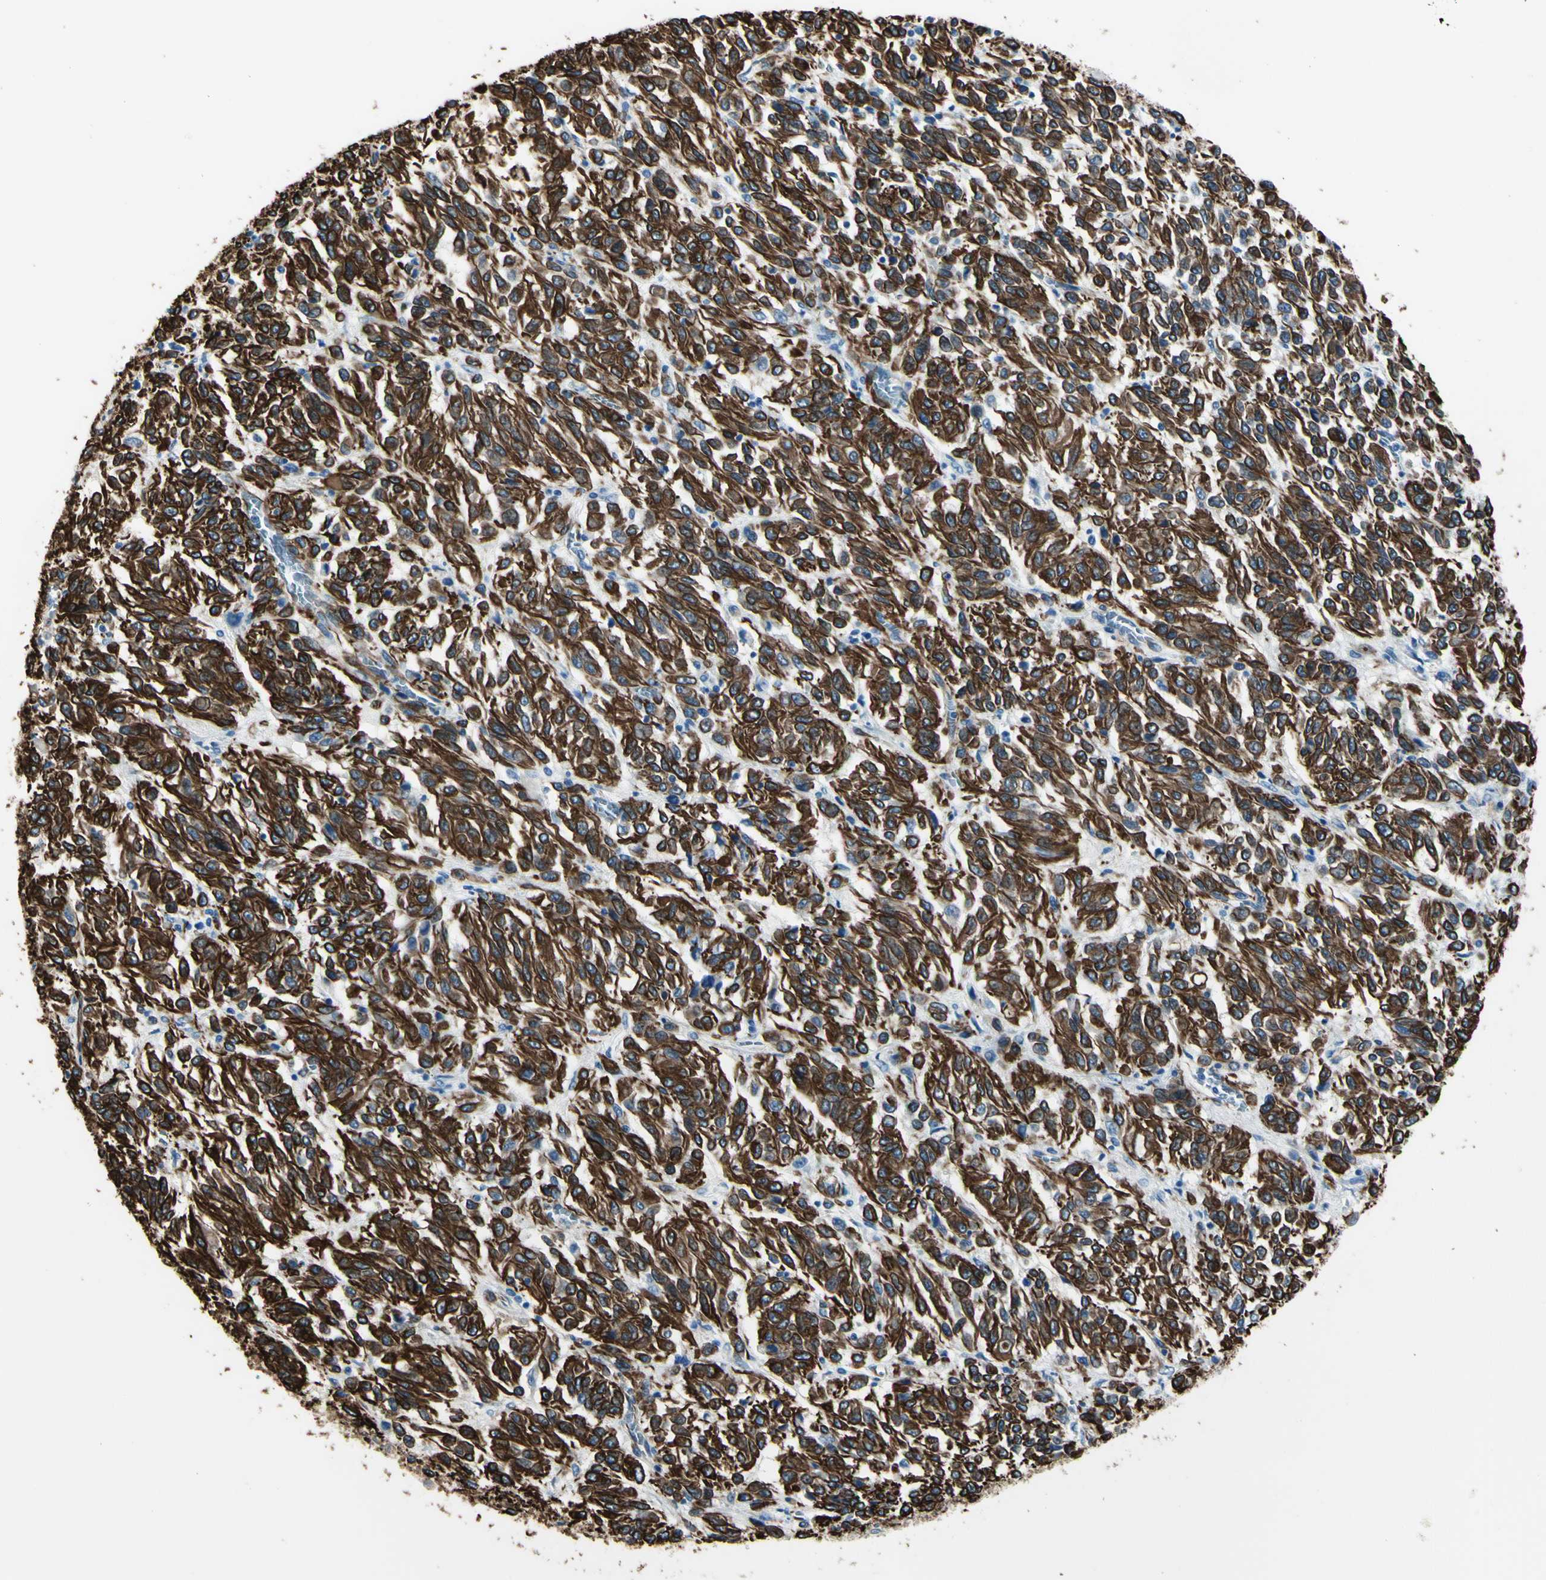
{"staining": {"intensity": "strong", "quantity": ">75%", "location": "cytoplasmic/membranous"}, "tissue": "melanoma", "cell_type": "Tumor cells", "image_type": "cancer", "snomed": [{"axis": "morphology", "description": "Malignant melanoma, Metastatic site"}, {"axis": "topography", "description": "Lung"}], "caption": "DAB (3,3'-diaminobenzidine) immunohistochemical staining of human malignant melanoma (metastatic site) demonstrates strong cytoplasmic/membranous protein positivity in about >75% of tumor cells. Immunohistochemistry stains the protein in brown and the nuclei are stained blue.", "gene": "PTH2R", "patient": {"sex": "male", "age": 64}}